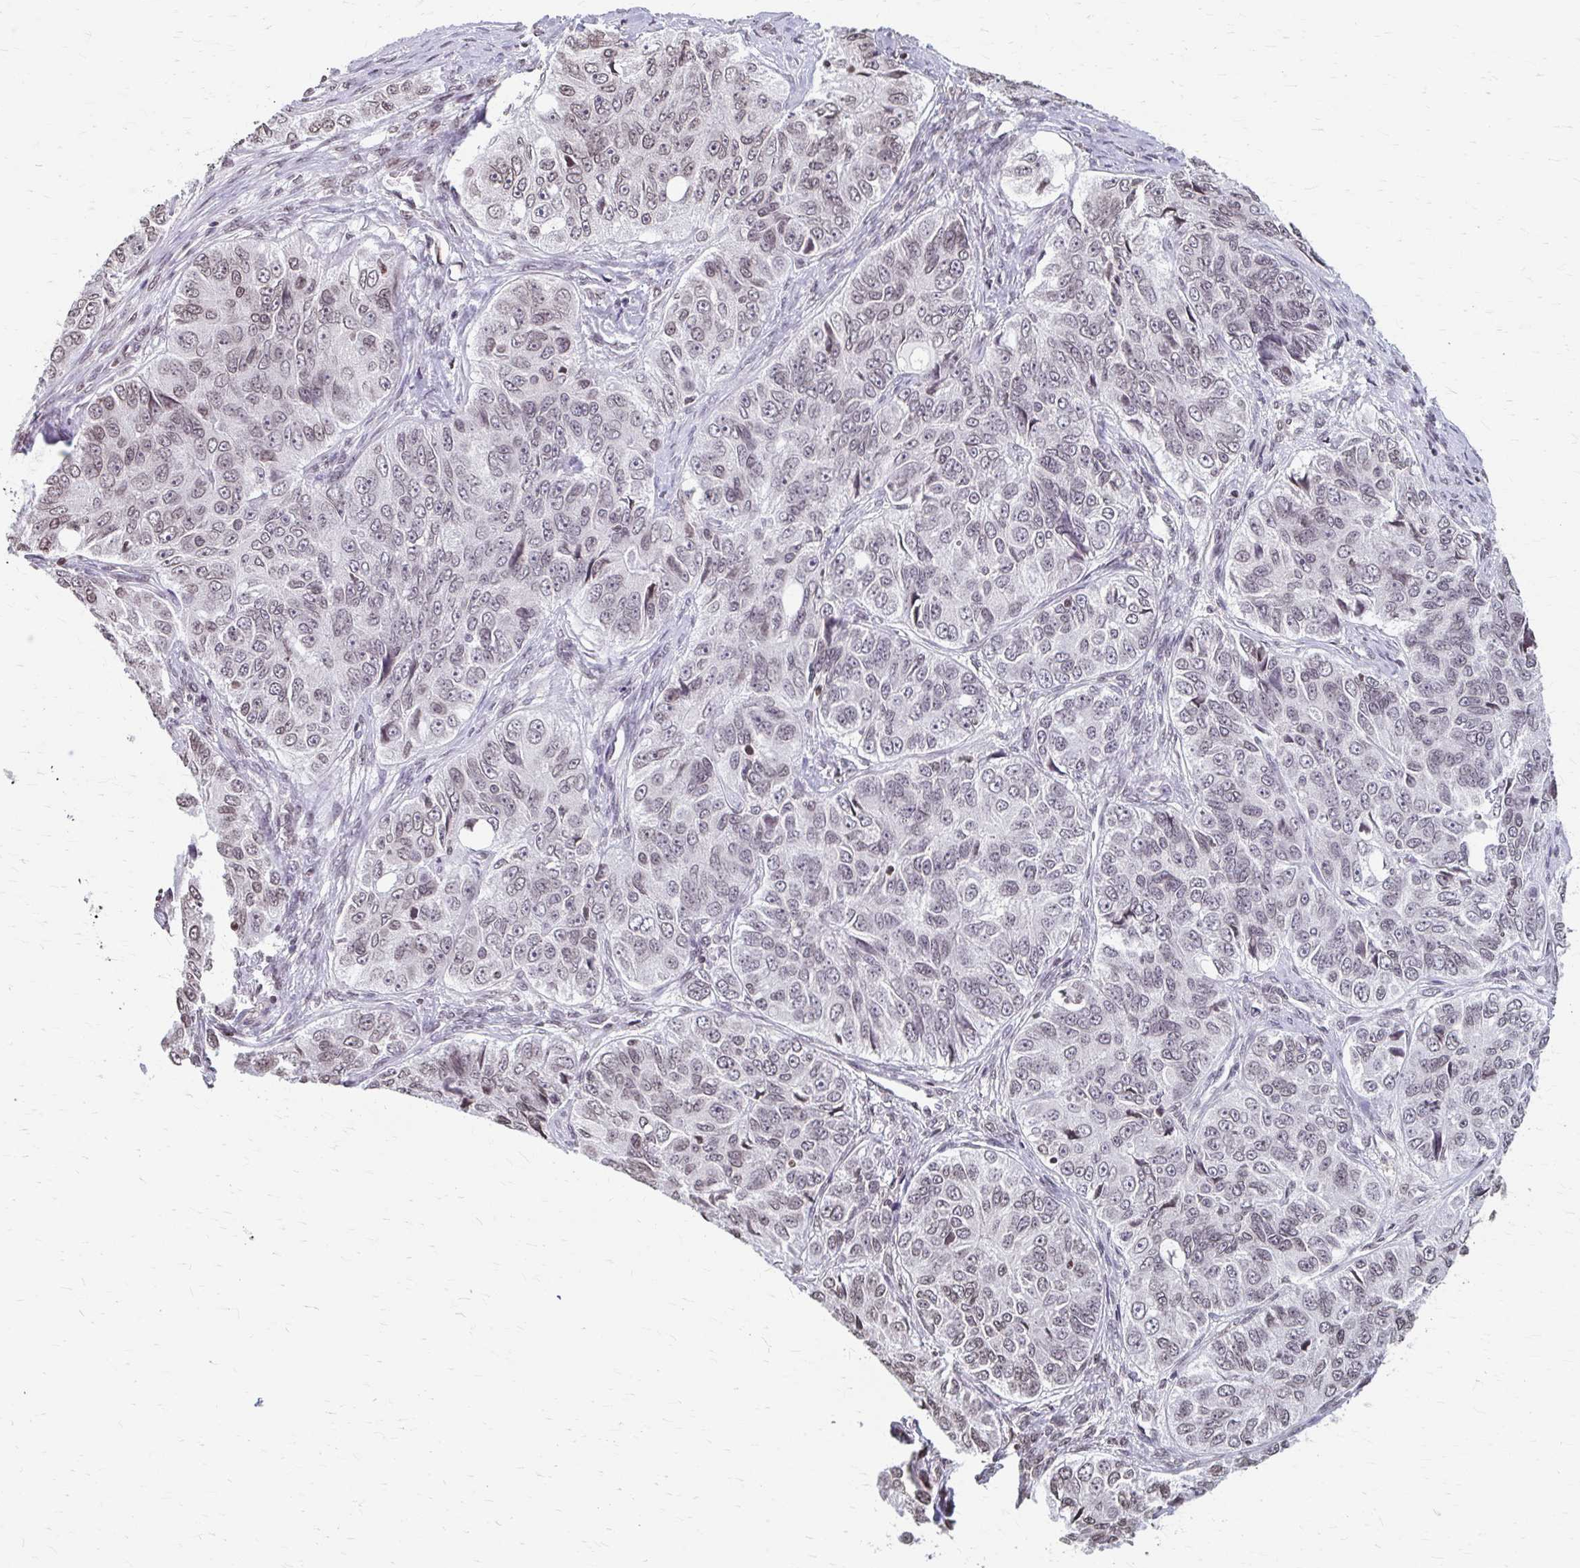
{"staining": {"intensity": "weak", "quantity": ">75%", "location": "nuclear"}, "tissue": "ovarian cancer", "cell_type": "Tumor cells", "image_type": "cancer", "snomed": [{"axis": "morphology", "description": "Carcinoma, endometroid"}, {"axis": "topography", "description": "Ovary"}], "caption": "Human ovarian endometroid carcinoma stained with a protein marker reveals weak staining in tumor cells.", "gene": "ORC3", "patient": {"sex": "female", "age": 51}}